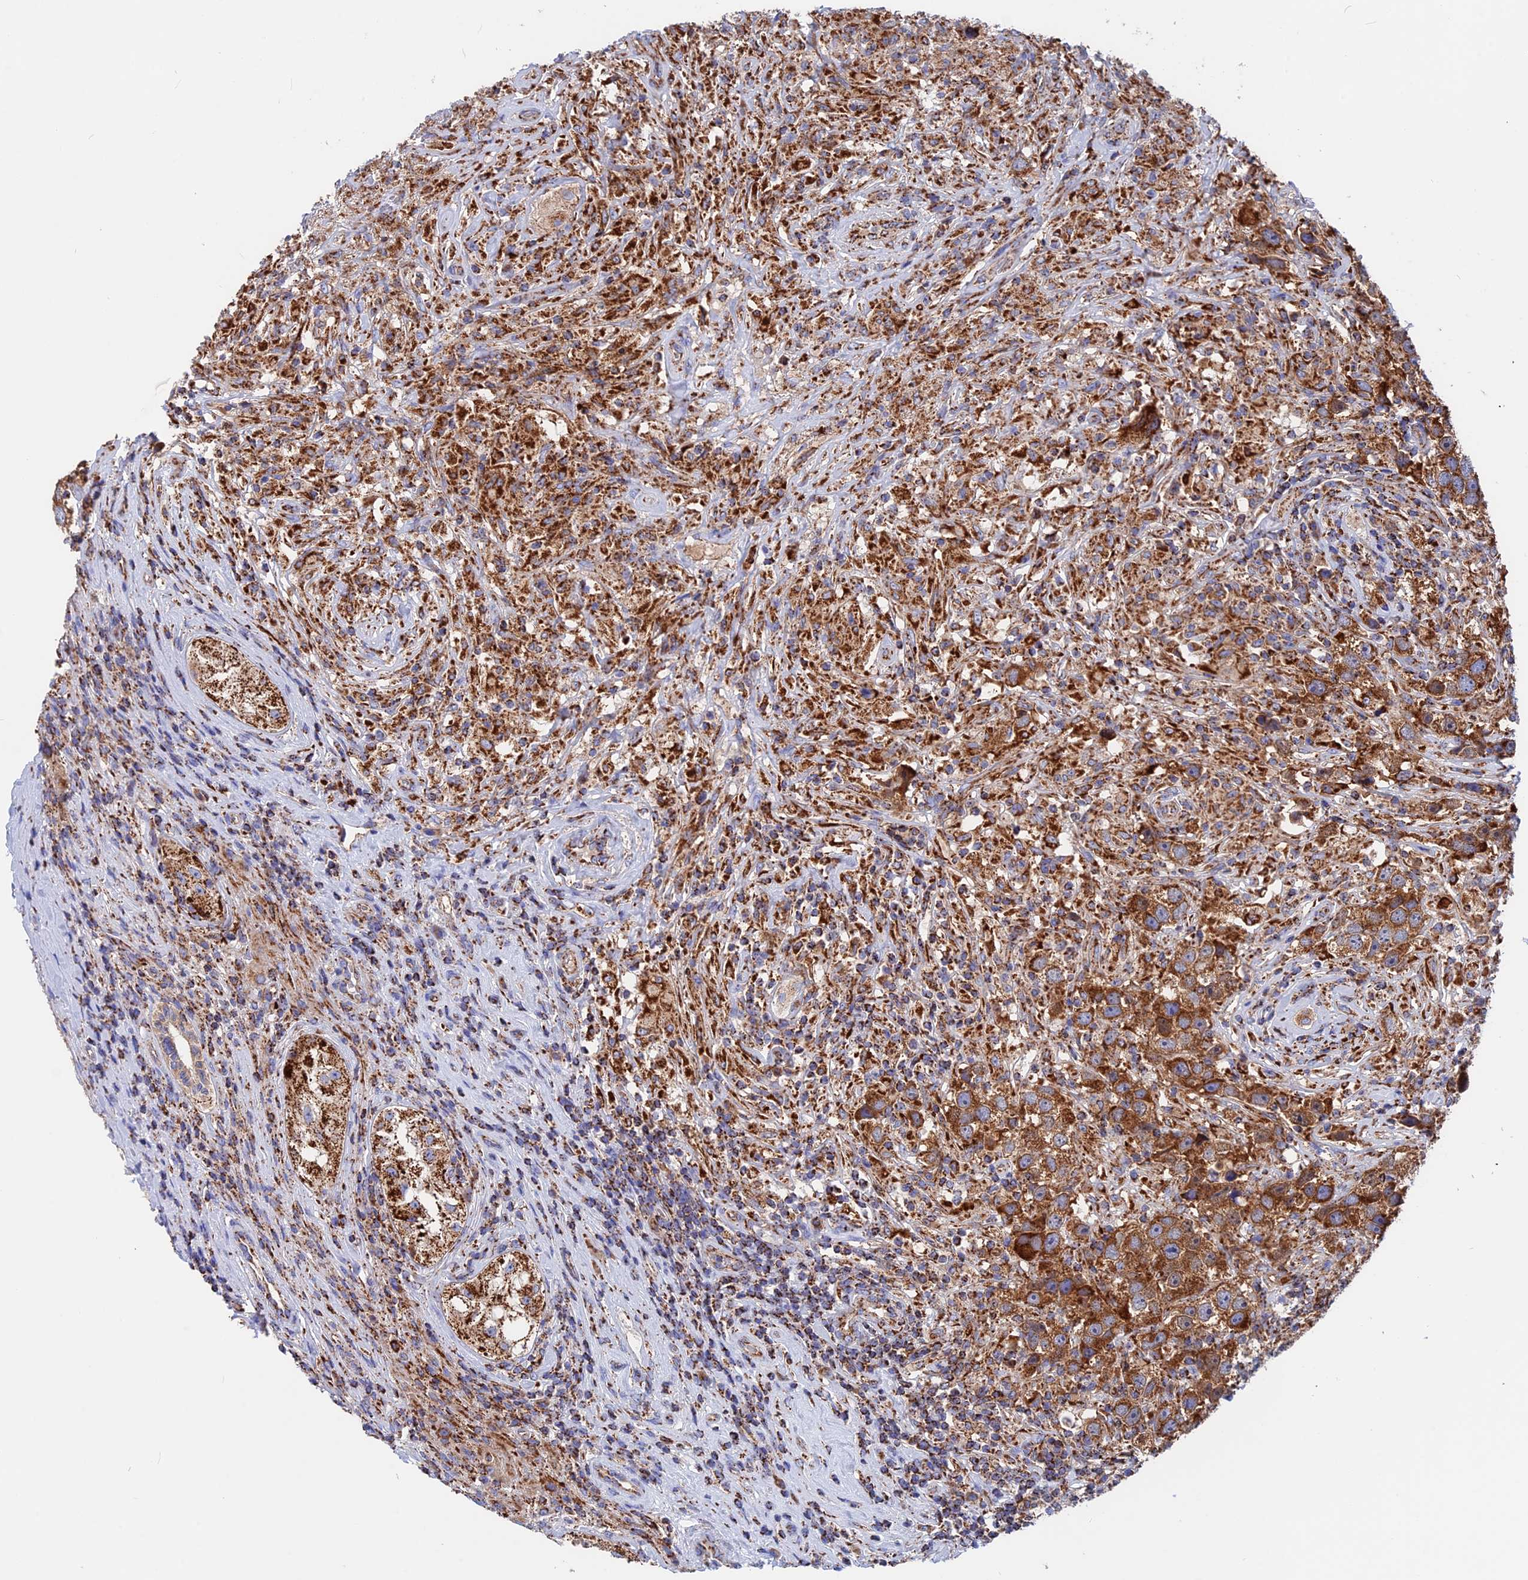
{"staining": {"intensity": "strong", "quantity": ">75%", "location": "cytoplasmic/membranous"}, "tissue": "testis cancer", "cell_type": "Tumor cells", "image_type": "cancer", "snomed": [{"axis": "morphology", "description": "Seminoma, NOS"}, {"axis": "topography", "description": "Testis"}], "caption": "DAB (3,3'-diaminobenzidine) immunohistochemical staining of testis seminoma displays strong cytoplasmic/membranous protein staining in approximately >75% of tumor cells.", "gene": "WDR83", "patient": {"sex": "male", "age": 49}}